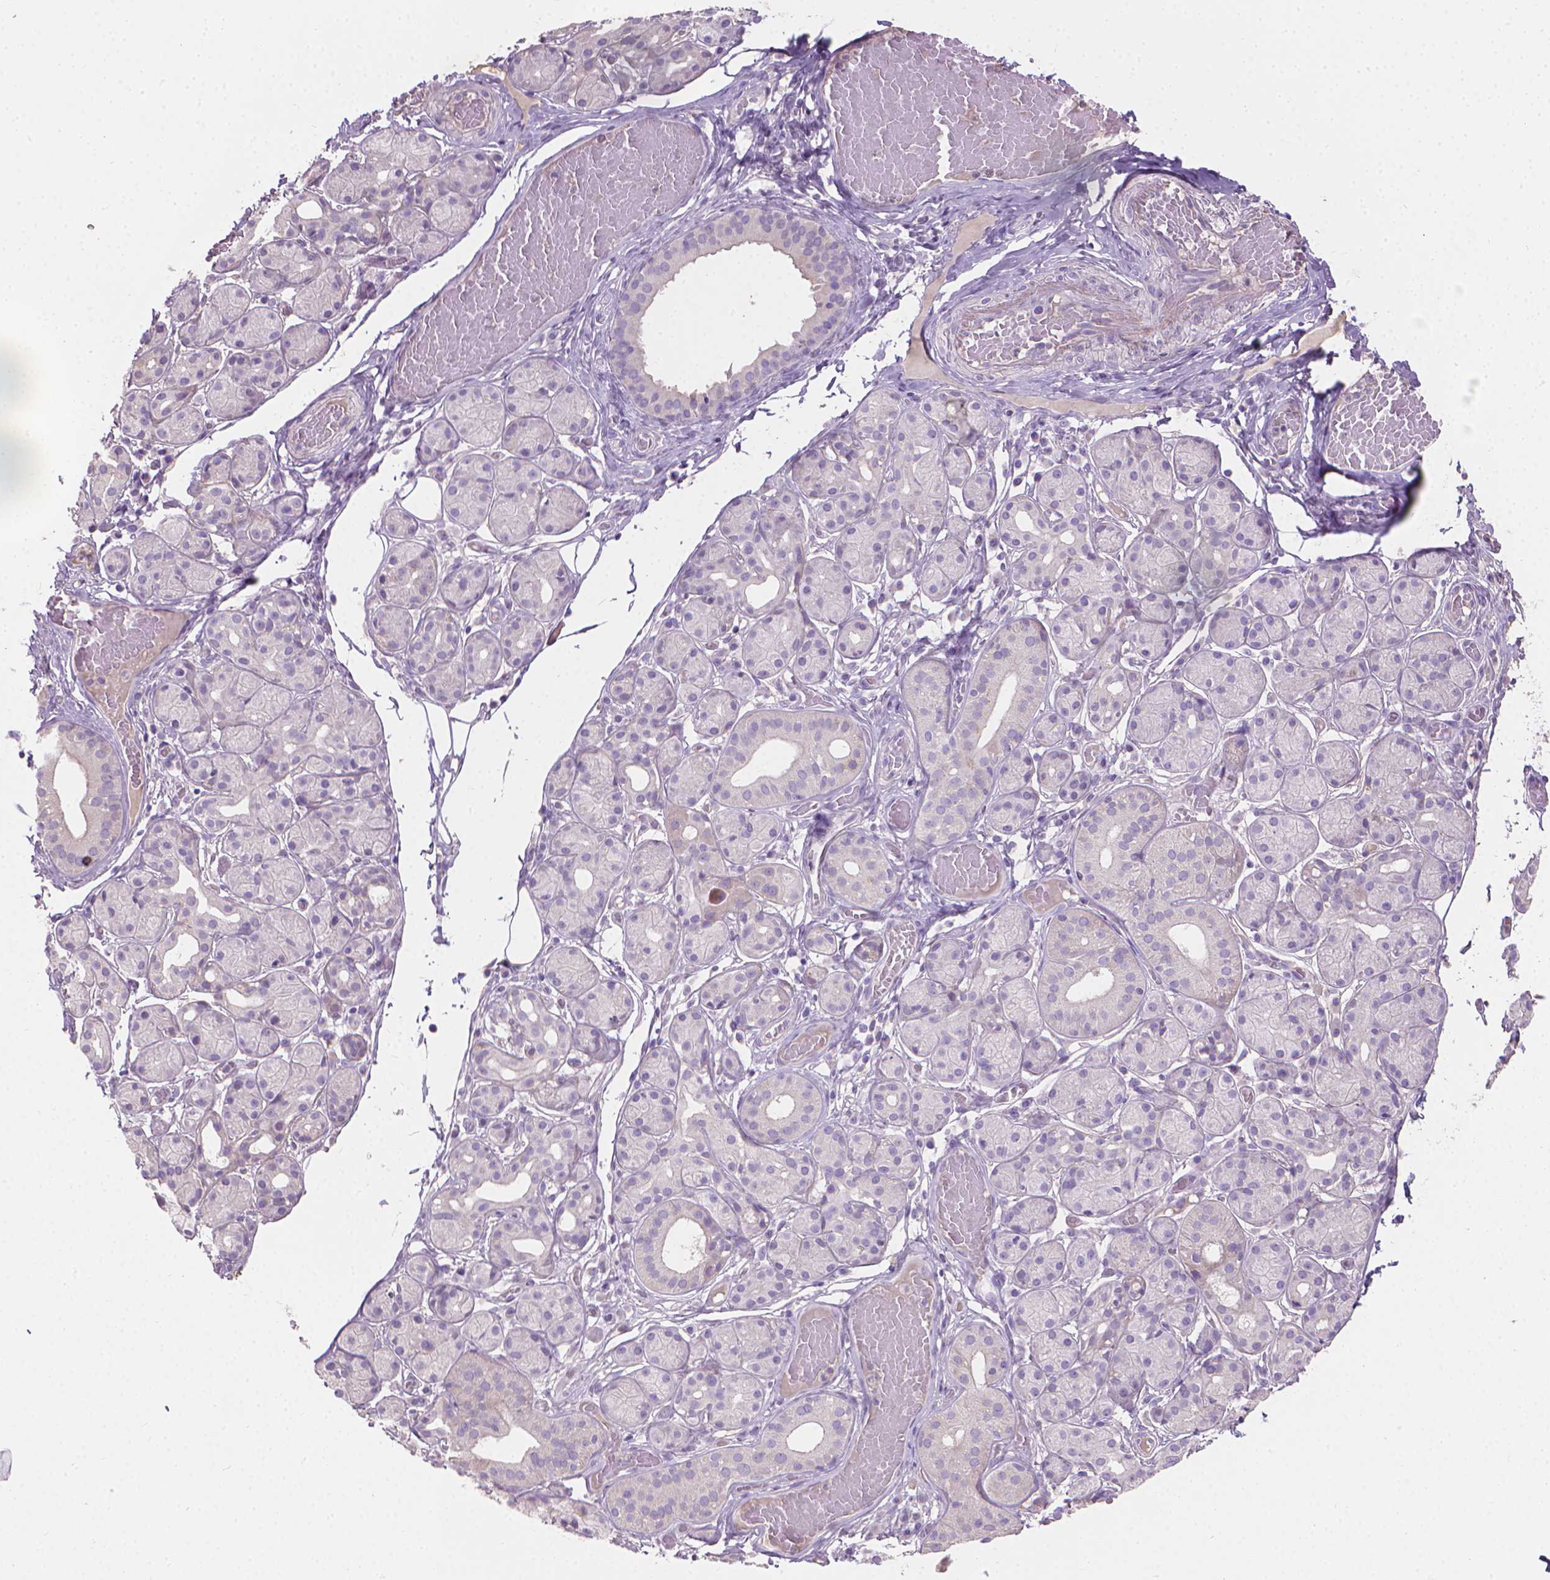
{"staining": {"intensity": "negative", "quantity": "none", "location": "none"}, "tissue": "salivary gland", "cell_type": "Glandular cells", "image_type": "normal", "snomed": [{"axis": "morphology", "description": "Normal tissue, NOS"}, {"axis": "topography", "description": "Salivary gland"}, {"axis": "topography", "description": "Peripheral nerve tissue"}], "caption": "Histopathology image shows no significant protein staining in glandular cells of normal salivary gland. (IHC, brightfield microscopy, high magnification).", "gene": "CABCOCO1", "patient": {"sex": "male", "age": 71}}